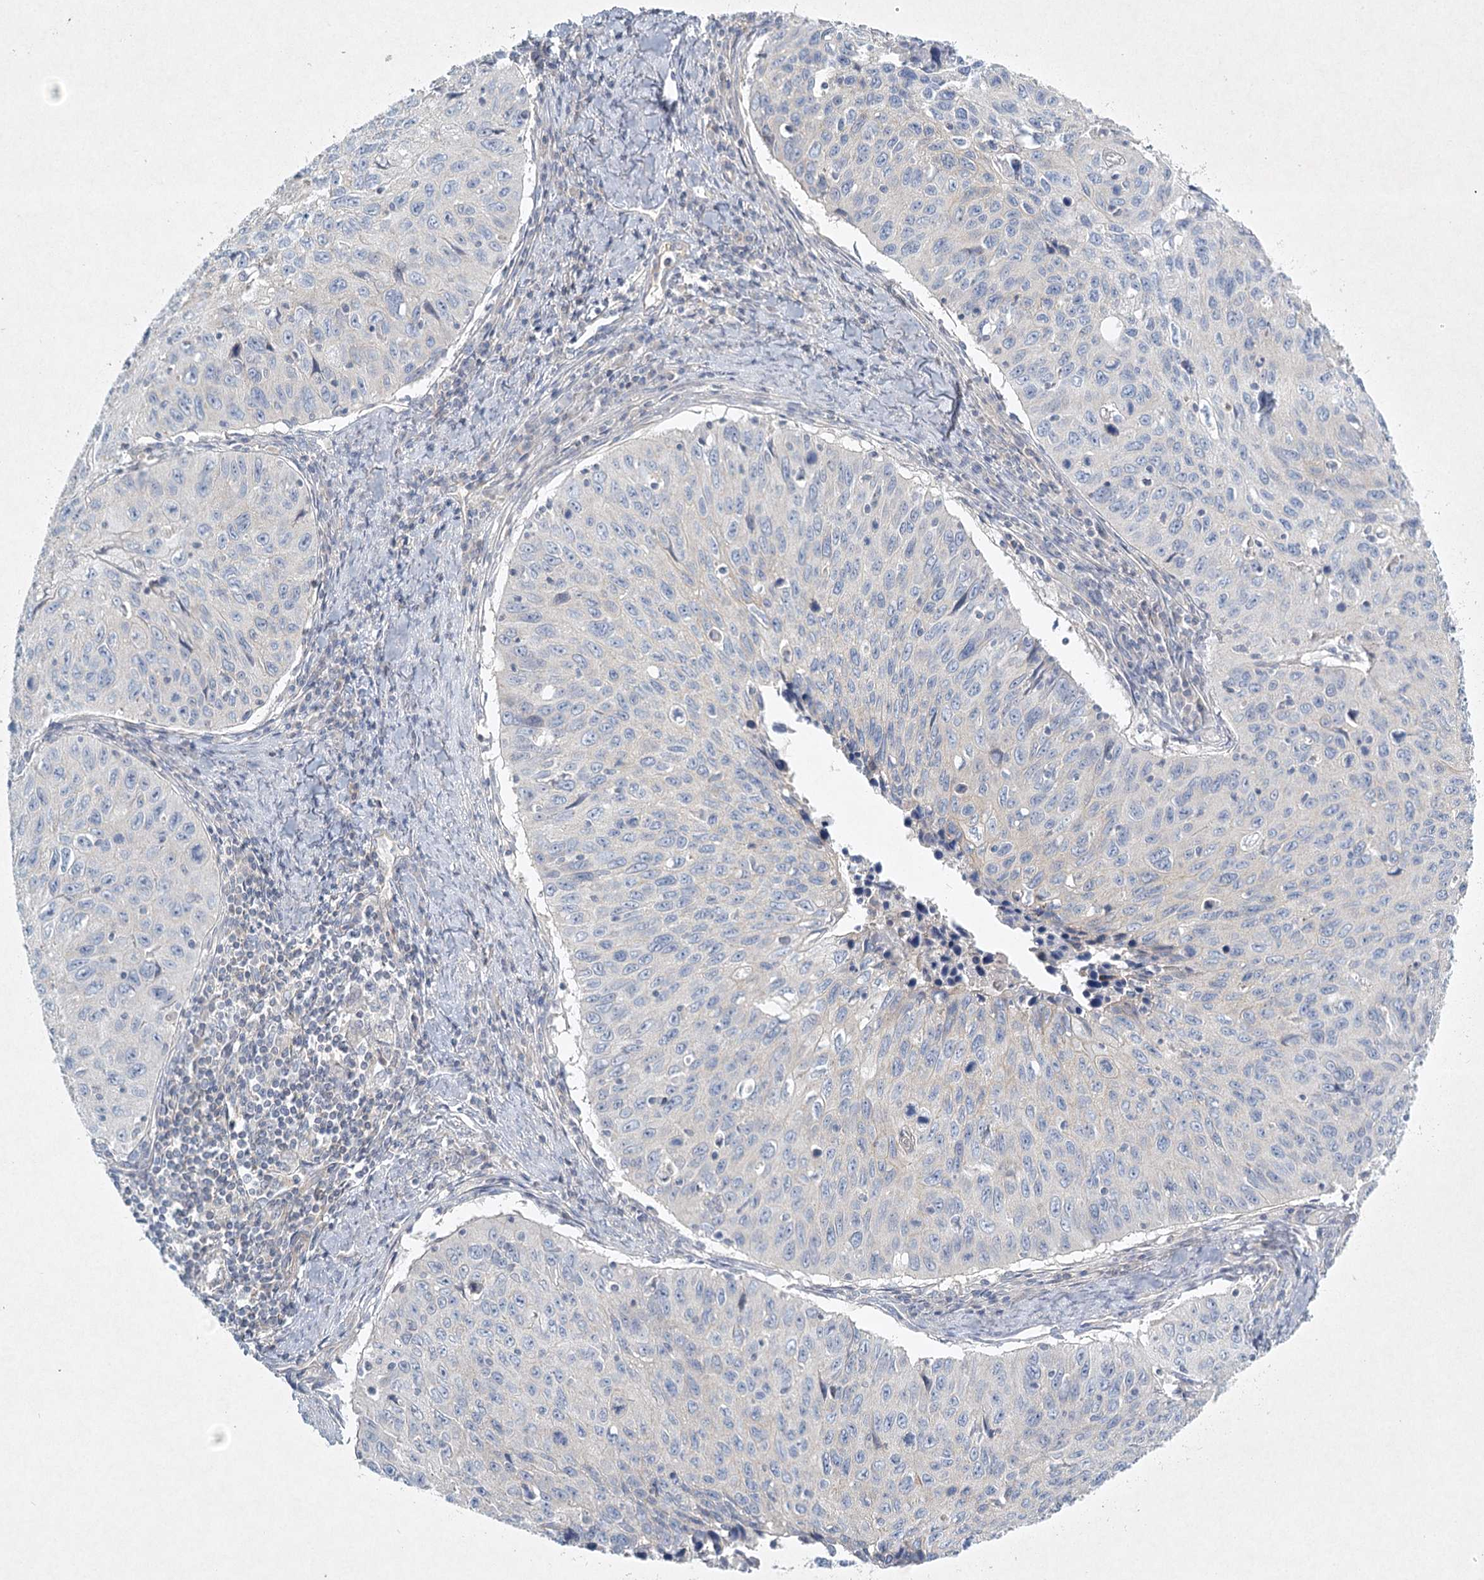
{"staining": {"intensity": "negative", "quantity": "none", "location": "none"}, "tissue": "cervical cancer", "cell_type": "Tumor cells", "image_type": "cancer", "snomed": [{"axis": "morphology", "description": "Squamous cell carcinoma, NOS"}, {"axis": "topography", "description": "Cervix"}], "caption": "Immunohistochemistry histopathology image of neoplastic tissue: squamous cell carcinoma (cervical) stained with DAB shows no significant protein positivity in tumor cells.", "gene": "DNMBP", "patient": {"sex": "female", "age": 53}}